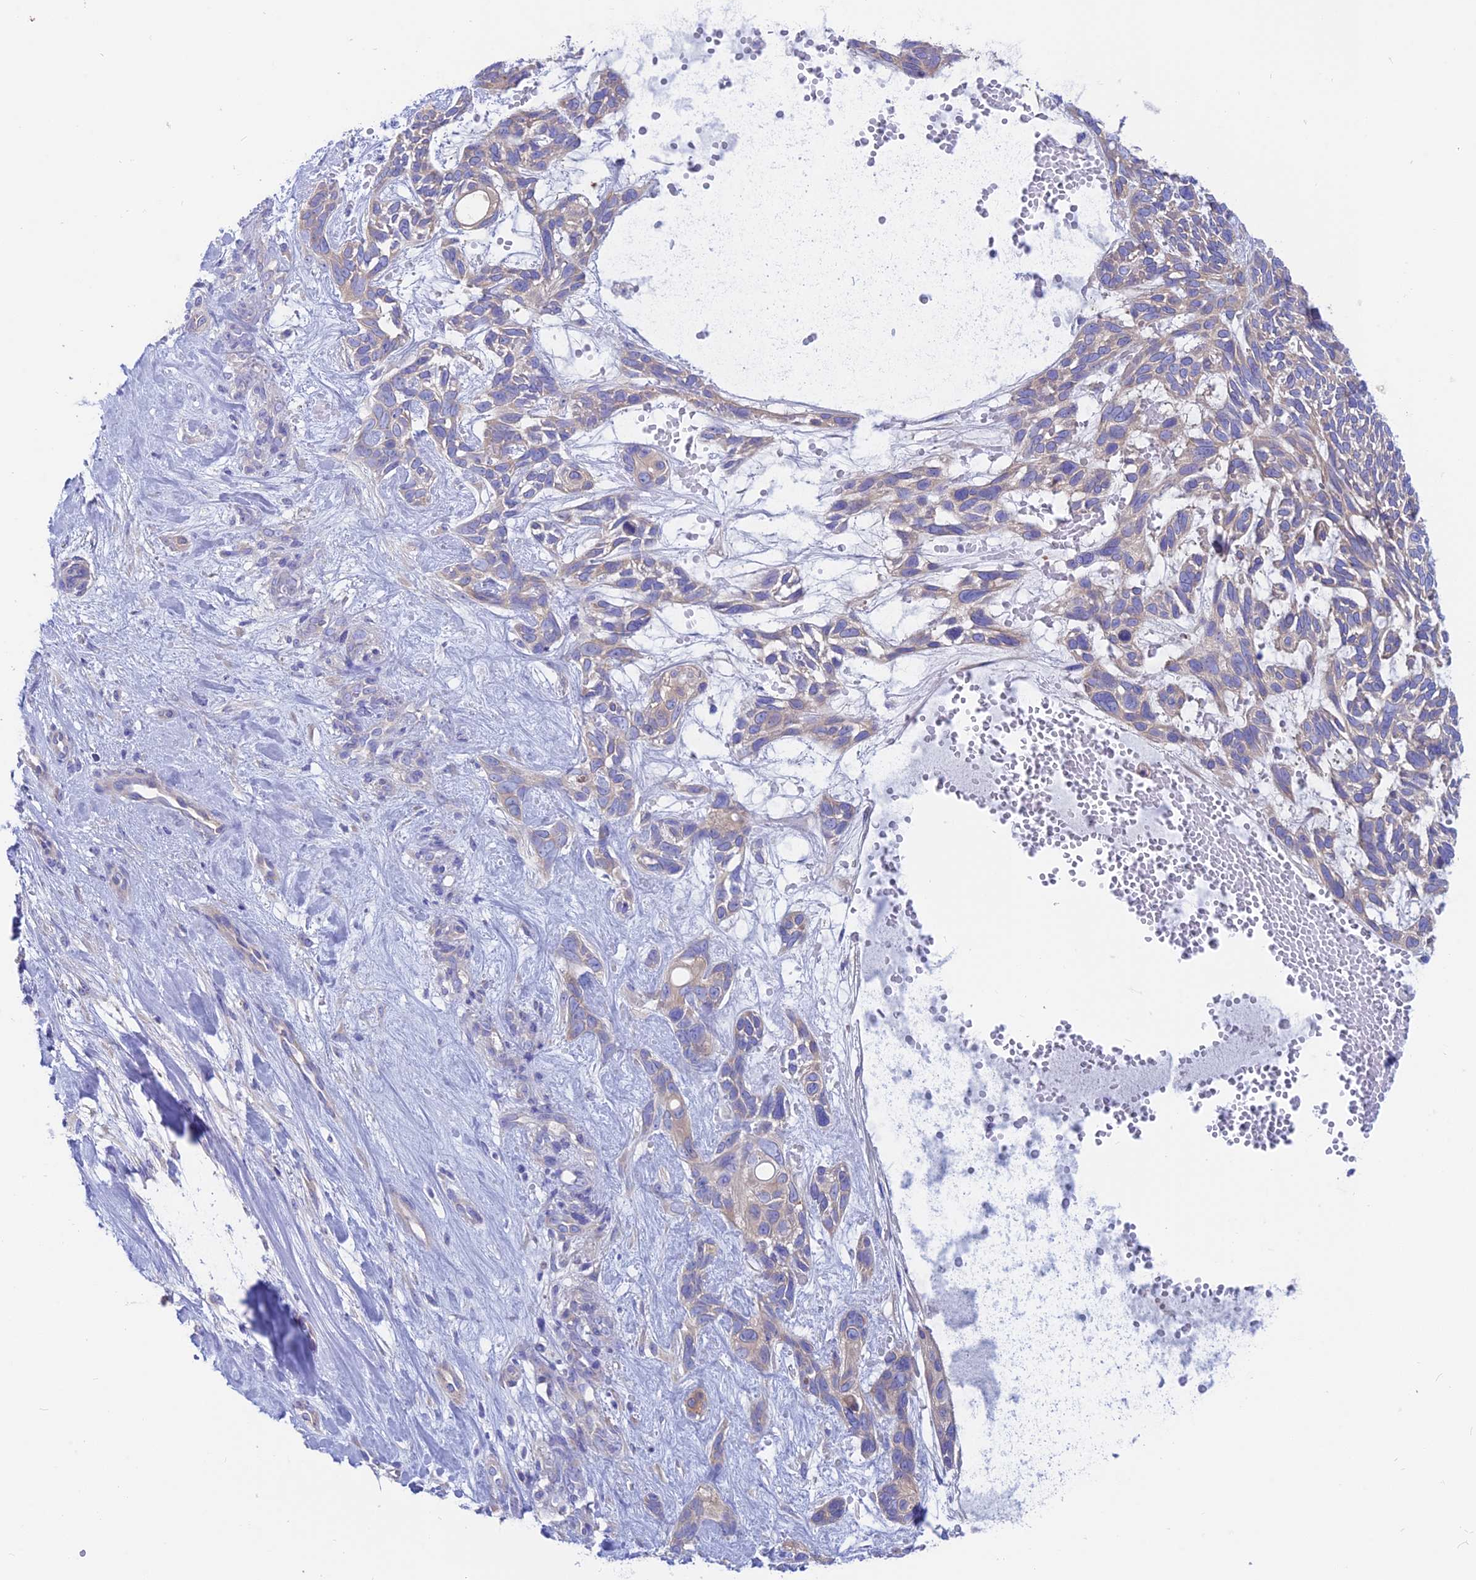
{"staining": {"intensity": "weak", "quantity": "<25%", "location": "cytoplasmic/membranous"}, "tissue": "skin cancer", "cell_type": "Tumor cells", "image_type": "cancer", "snomed": [{"axis": "morphology", "description": "Basal cell carcinoma"}, {"axis": "topography", "description": "Skin"}], "caption": "Skin basal cell carcinoma stained for a protein using immunohistochemistry demonstrates no positivity tumor cells.", "gene": "LZTFL1", "patient": {"sex": "male", "age": 88}}